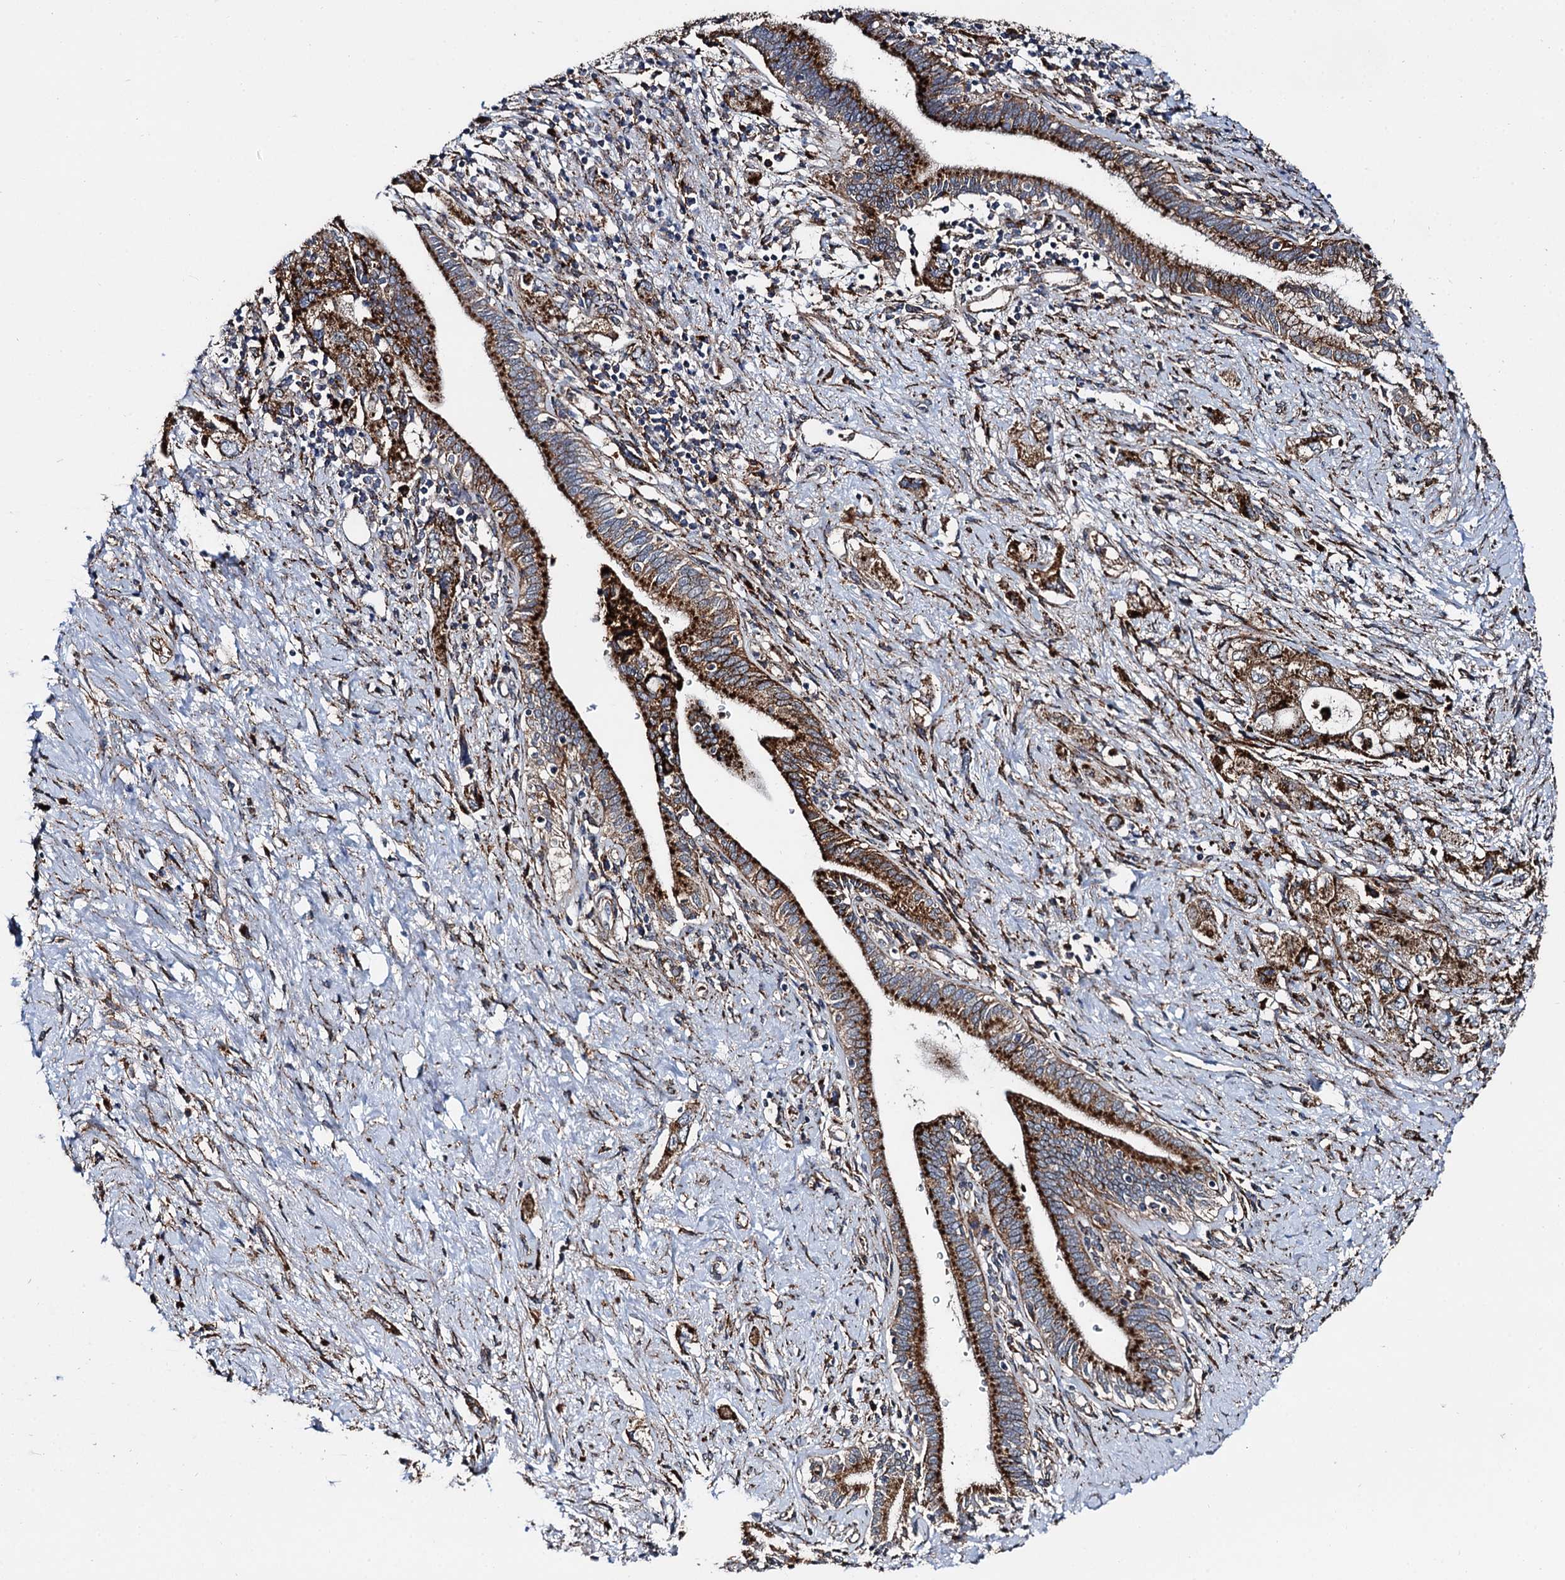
{"staining": {"intensity": "strong", "quantity": ">75%", "location": "cytoplasmic/membranous"}, "tissue": "pancreatic cancer", "cell_type": "Tumor cells", "image_type": "cancer", "snomed": [{"axis": "morphology", "description": "Adenocarcinoma, NOS"}, {"axis": "topography", "description": "Pancreas"}], "caption": "Immunohistochemical staining of pancreatic cancer displays high levels of strong cytoplasmic/membranous protein staining in approximately >75% of tumor cells.", "gene": "GBA1", "patient": {"sex": "female", "age": 73}}